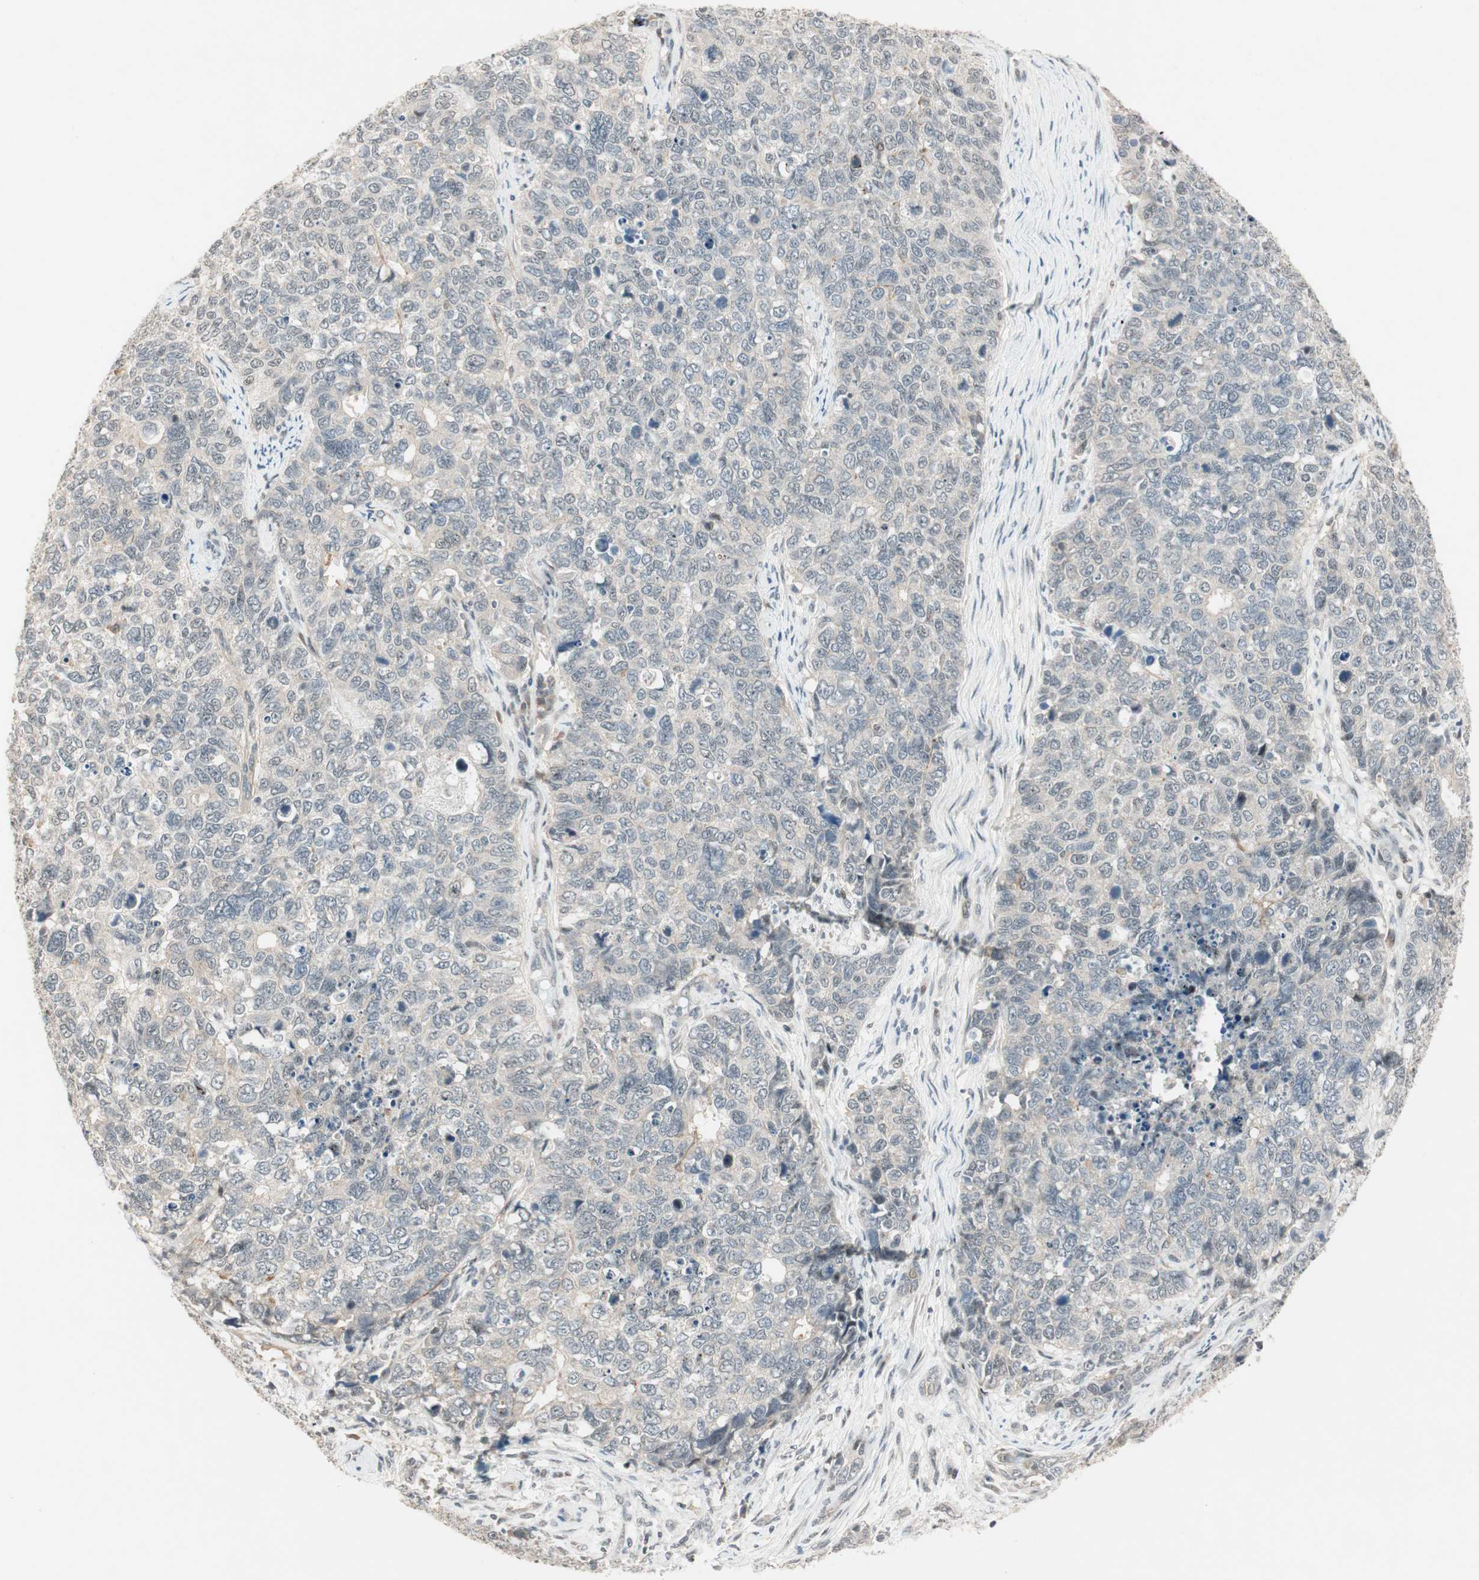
{"staining": {"intensity": "weak", "quantity": "<25%", "location": "cytoplasmic/membranous"}, "tissue": "cervical cancer", "cell_type": "Tumor cells", "image_type": "cancer", "snomed": [{"axis": "morphology", "description": "Squamous cell carcinoma, NOS"}, {"axis": "topography", "description": "Cervix"}], "caption": "Immunohistochemistry (IHC) image of human squamous cell carcinoma (cervical) stained for a protein (brown), which displays no staining in tumor cells.", "gene": "ACSL5", "patient": {"sex": "female", "age": 63}}